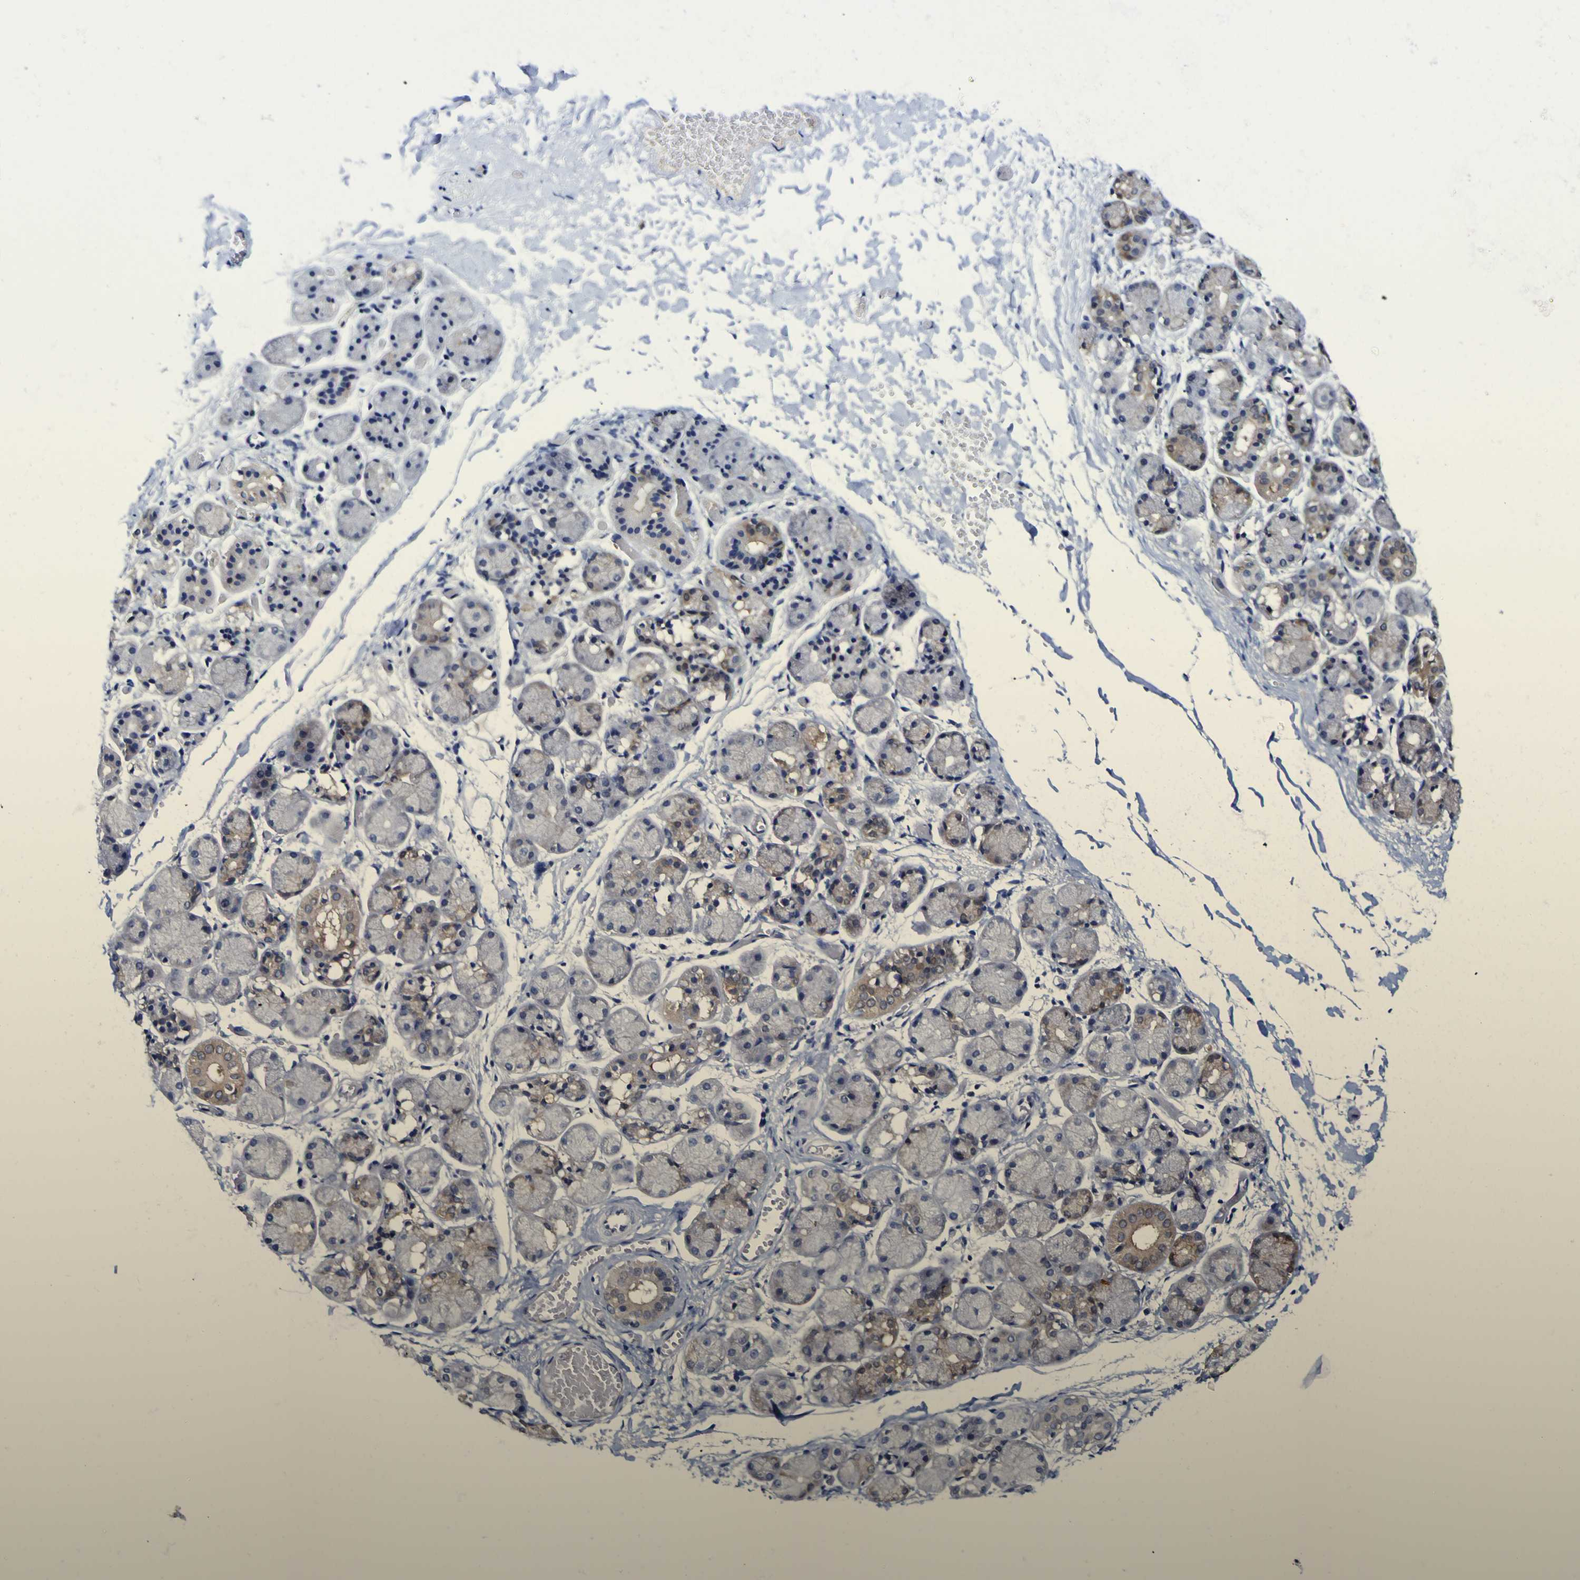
{"staining": {"intensity": "moderate", "quantity": "25%-75%", "location": "cytoplasmic/membranous"}, "tissue": "salivary gland", "cell_type": "Glandular cells", "image_type": "normal", "snomed": [{"axis": "morphology", "description": "Normal tissue, NOS"}, {"axis": "topography", "description": "Salivary gland"}], "caption": "Immunohistochemical staining of normal salivary gland demonstrates medium levels of moderate cytoplasmic/membranous positivity in about 25%-75% of glandular cells.", "gene": "CASP6", "patient": {"sex": "female", "age": 24}}